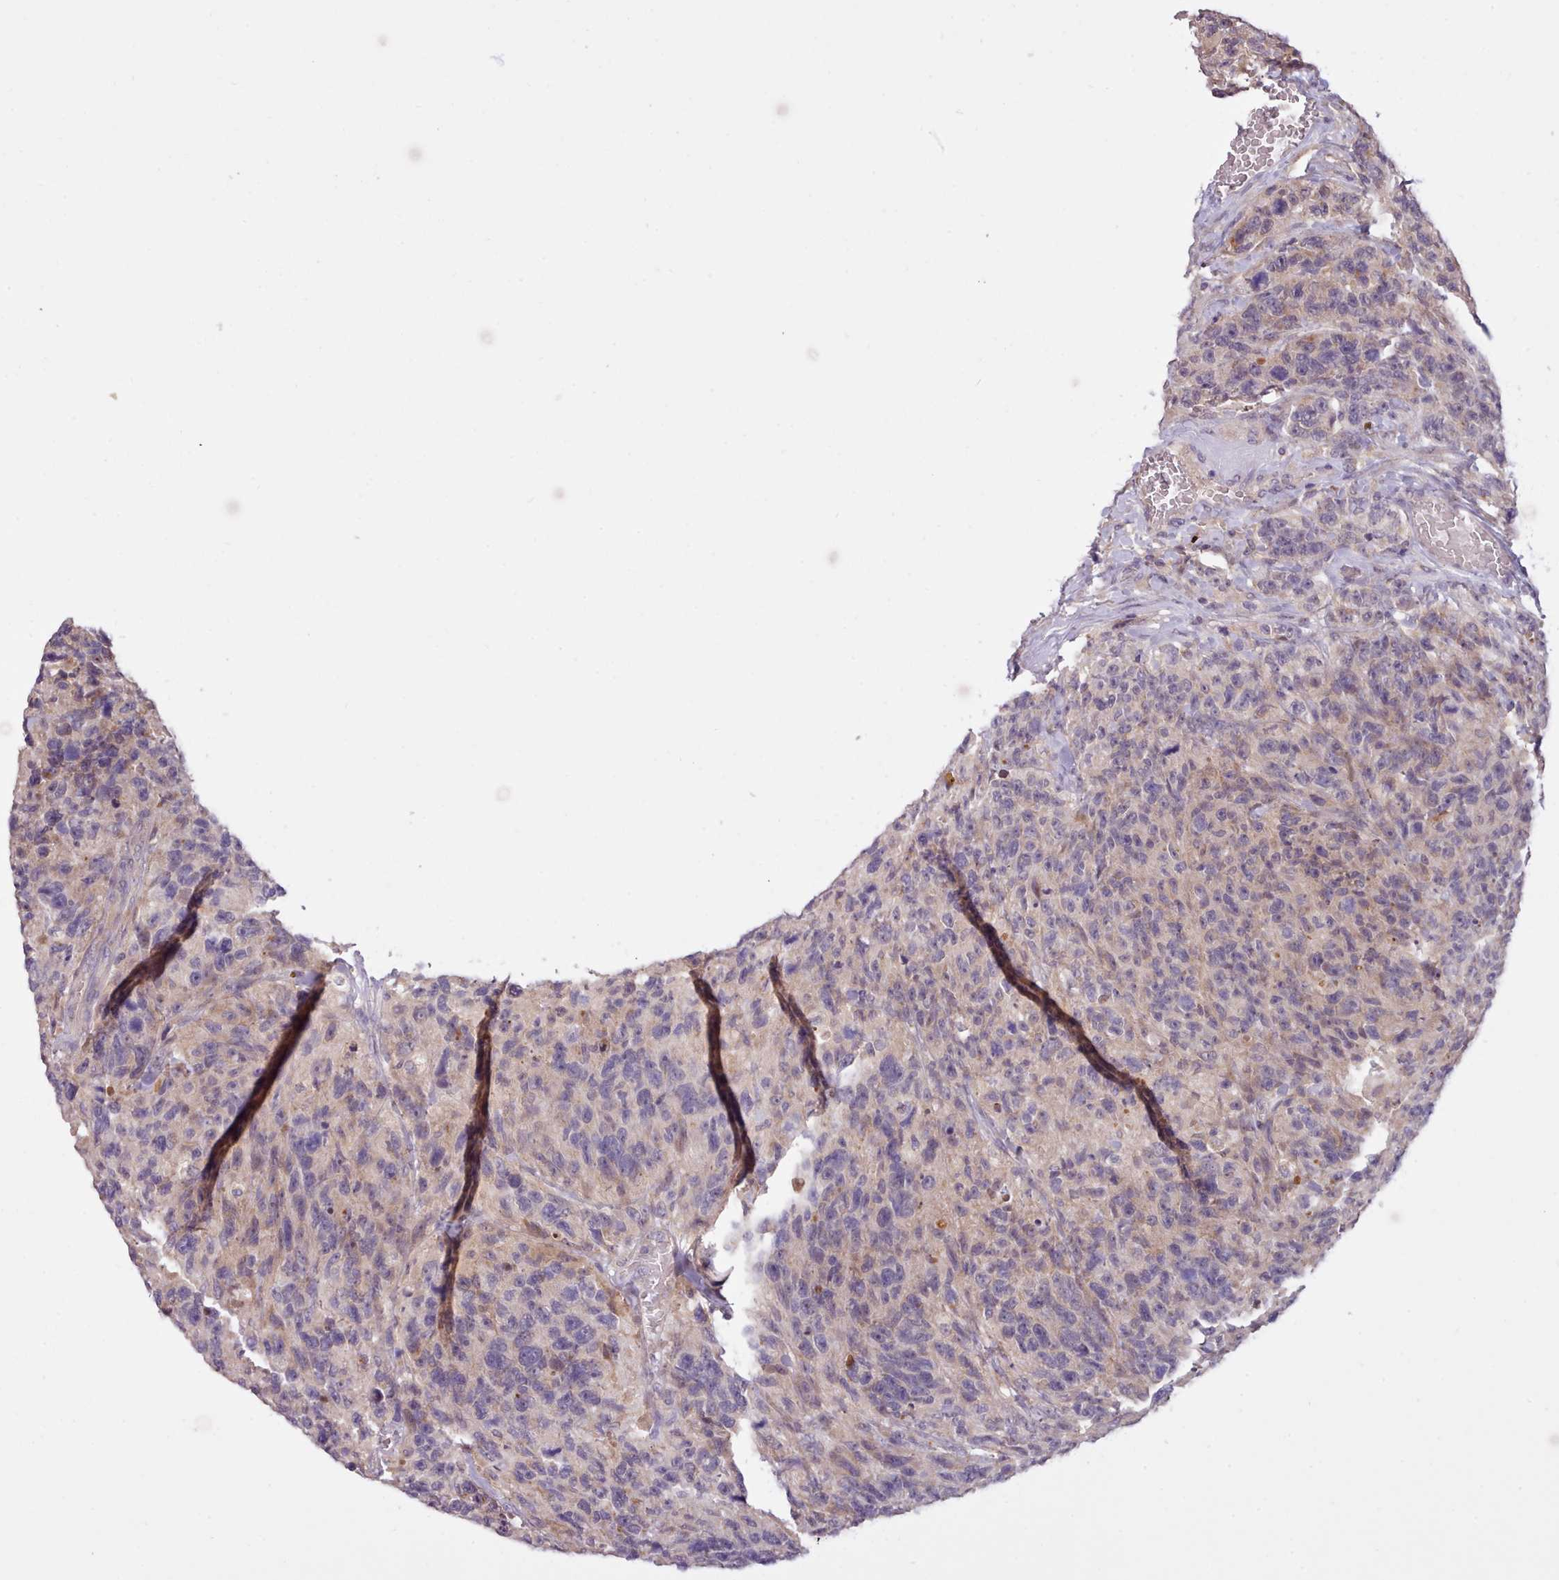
{"staining": {"intensity": "weak", "quantity": "<25%", "location": "cytoplasmic/membranous"}, "tissue": "glioma", "cell_type": "Tumor cells", "image_type": "cancer", "snomed": [{"axis": "morphology", "description": "Glioma, malignant, High grade"}, {"axis": "topography", "description": "Brain"}], "caption": "An IHC micrograph of malignant high-grade glioma is shown. There is no staining in tumor cells of malignant high-grade glioma.", "gene": "ARL17A", "patient": {"sex": "male", "age": 69}}